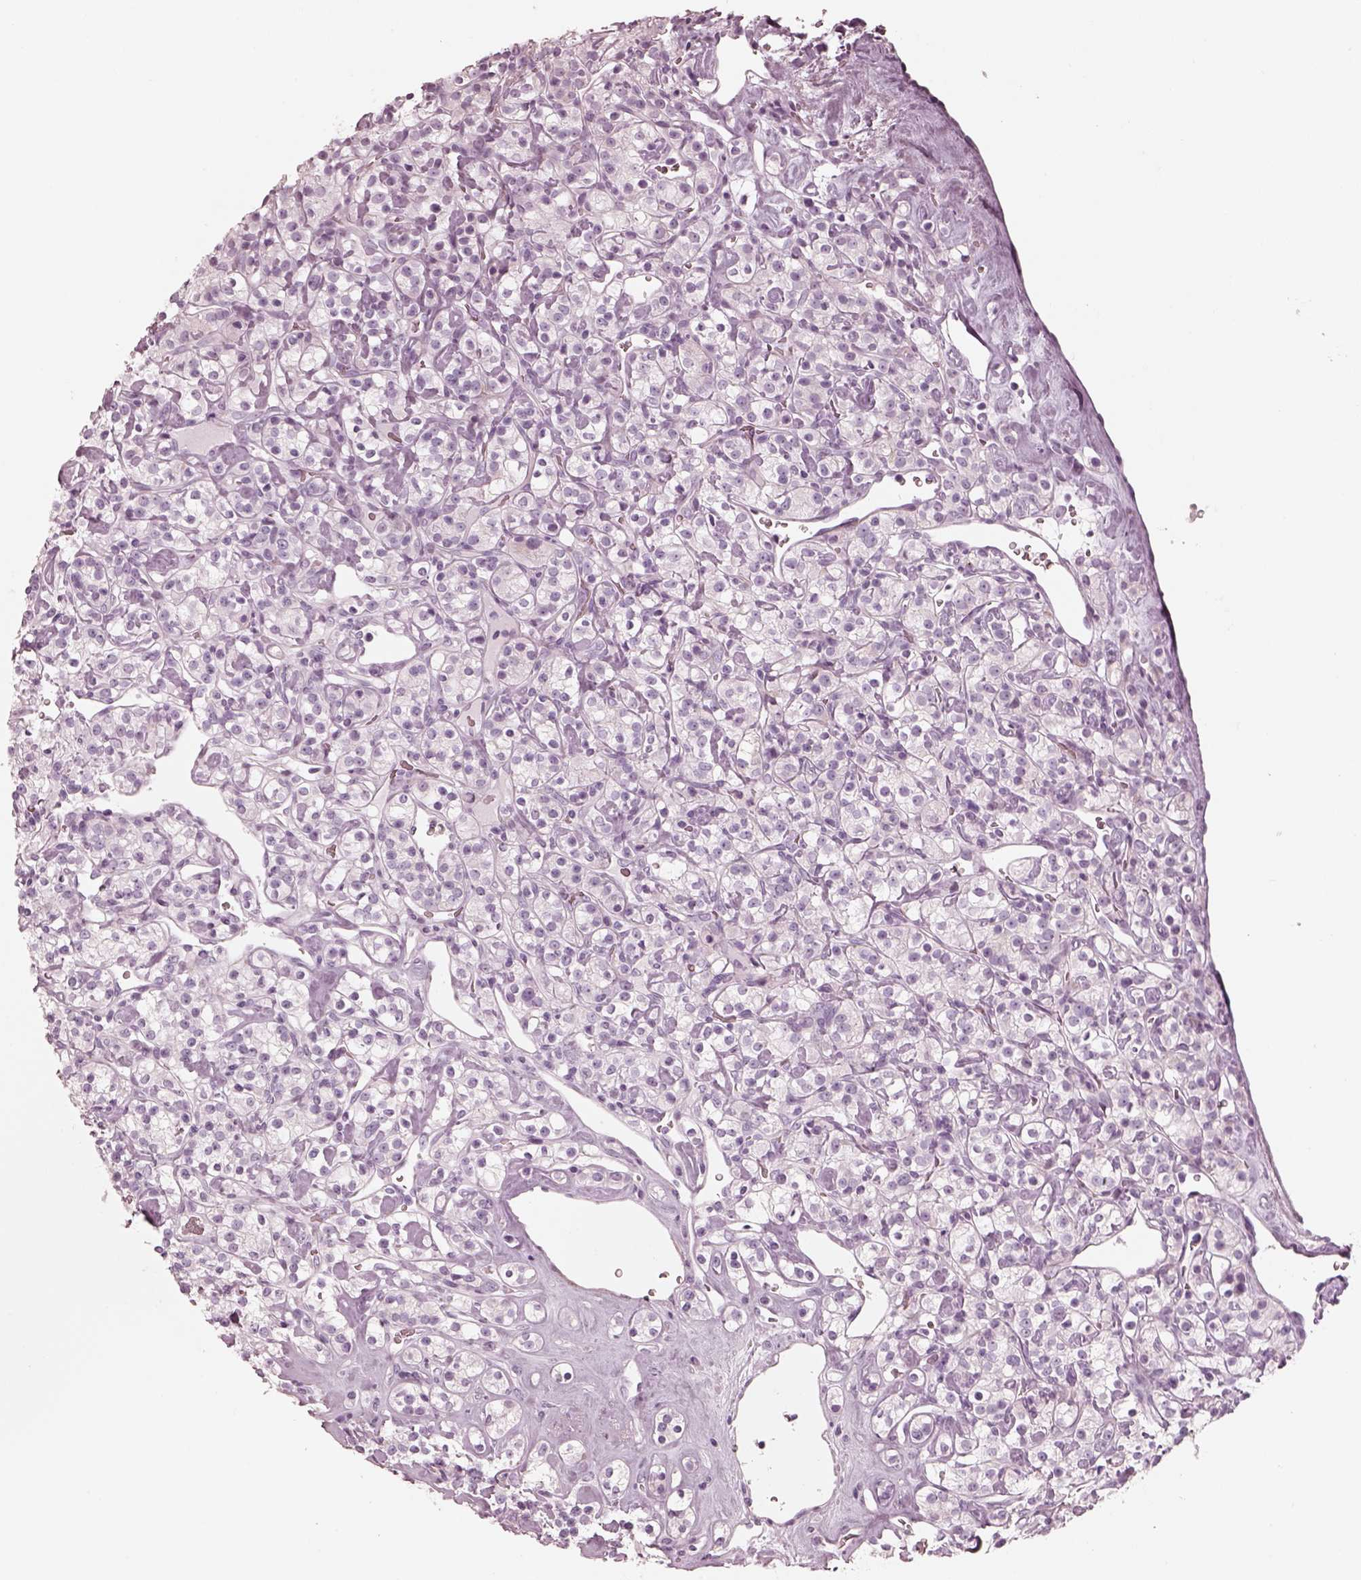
{"staining": {"intensity": "negative", "quantity": "none", "location": "none"}, "tissue": "renal cancer", "cell_type": "Tumor cells", "image_type": "cancer", "snomed": [{"axis": "morphology", "description": "Adenocarcinoma, NOS"}, {"axis": "topography", "description": "Kidney"}], "caption": "Renal cancer was stained to show a protein in brown. There is no significant staining in tumor cells.", "gene": "OPN4", "patient": {"sex": "male", "age": 77}}